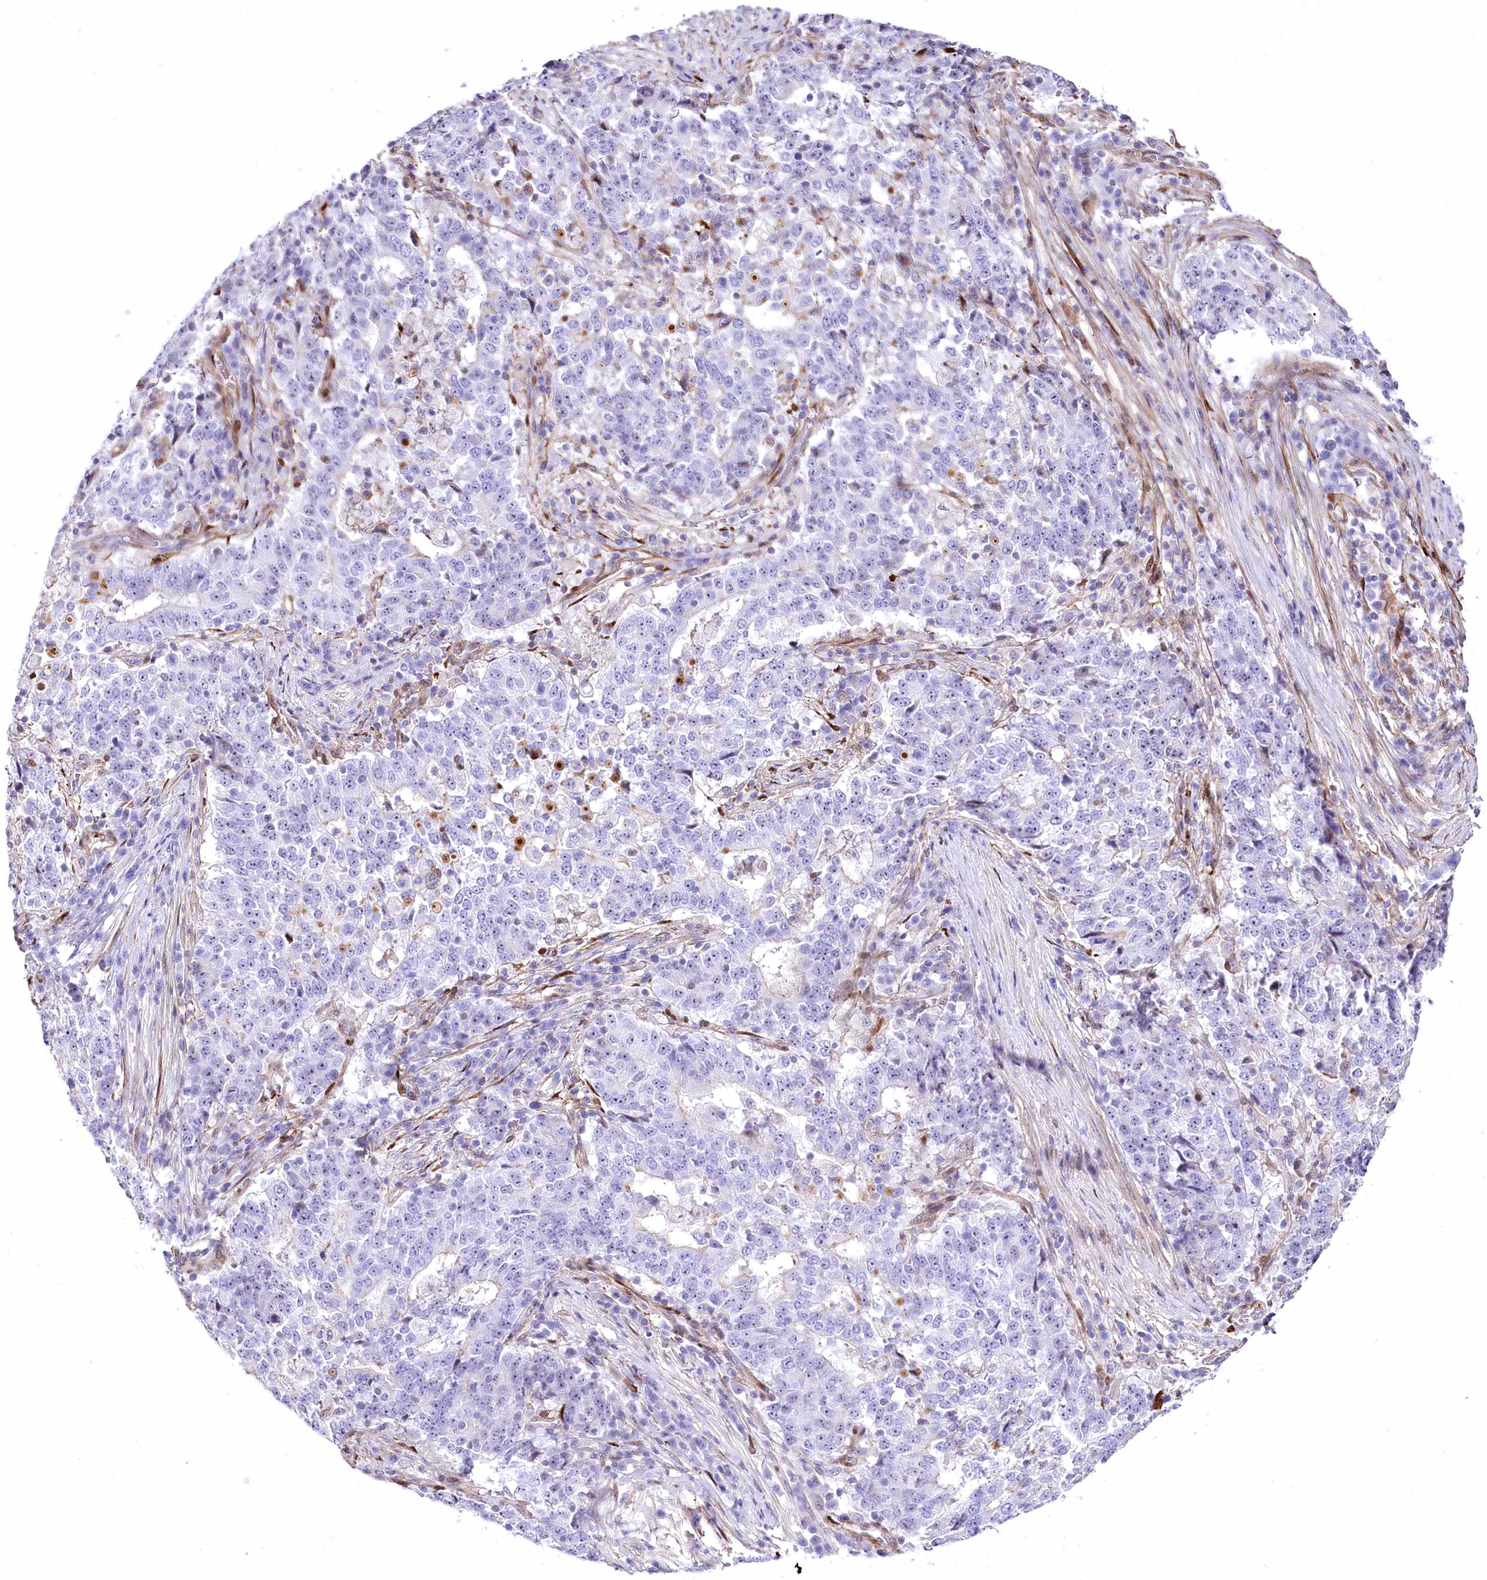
{"staining": {"intensity": "negative", "quantity": "none", "location": "none"}, "tissue": "stomach cancer", "cell_type": "Tumor cells", "image_type": "cancer", "snomed": [{"axis": "morphology", "description": "Adenocarcinoma, NOS"}, {"axis": "topography", "description": "Stomach"}], "caption": "High magnification brightfield microscopy of adenocarcinoma (stomach) stained with DAB (brown) and counterstained with hematoxylin (blue): tumor cells show no significant positivity.", "gene": "PTMS", "patient": {"sex": "male", "age": 59}}